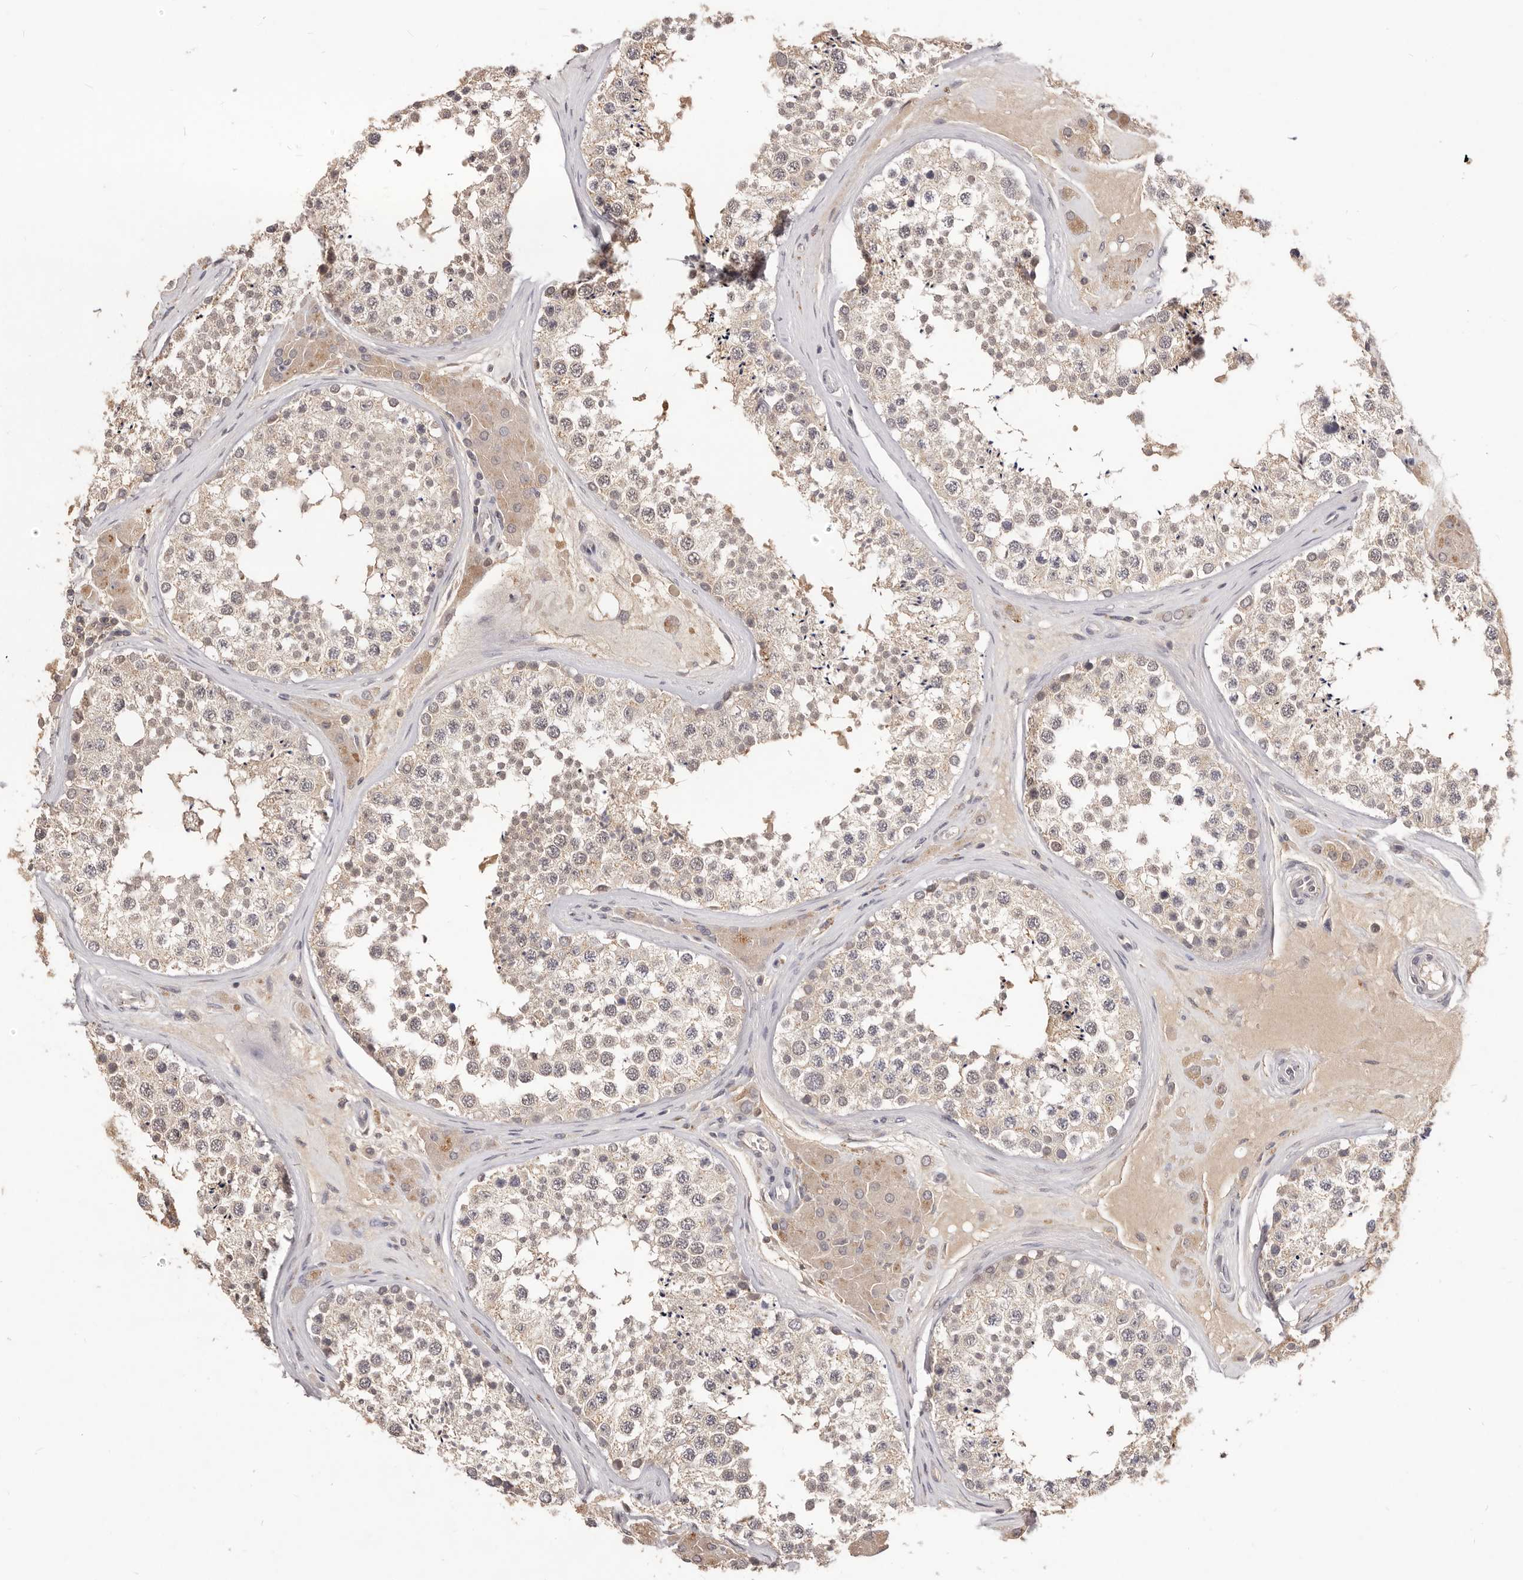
{"staining": {"intensity": "moderate", "quantity": ">75%", "location": "cytoplasmic/membranous"}, "tissue": "testis", "cell_type": "Cells in seminiferous ducts", "image_type": "normal", "snomed": [{"axis": "morphology", "description": "Normal tissue, NOS"}, {"axis": "topography", "description": "Testis"}], "caption": "Immunohistochemistry micrograph of normal testis stained for a protein (brown), which shows medium levels of moderate cytoplasmic/membranous expression in approximately >75% of cells in seminiferous ducts.", "gene": "TSPAN13", "patient": {"sex": "male", "age": 46}}